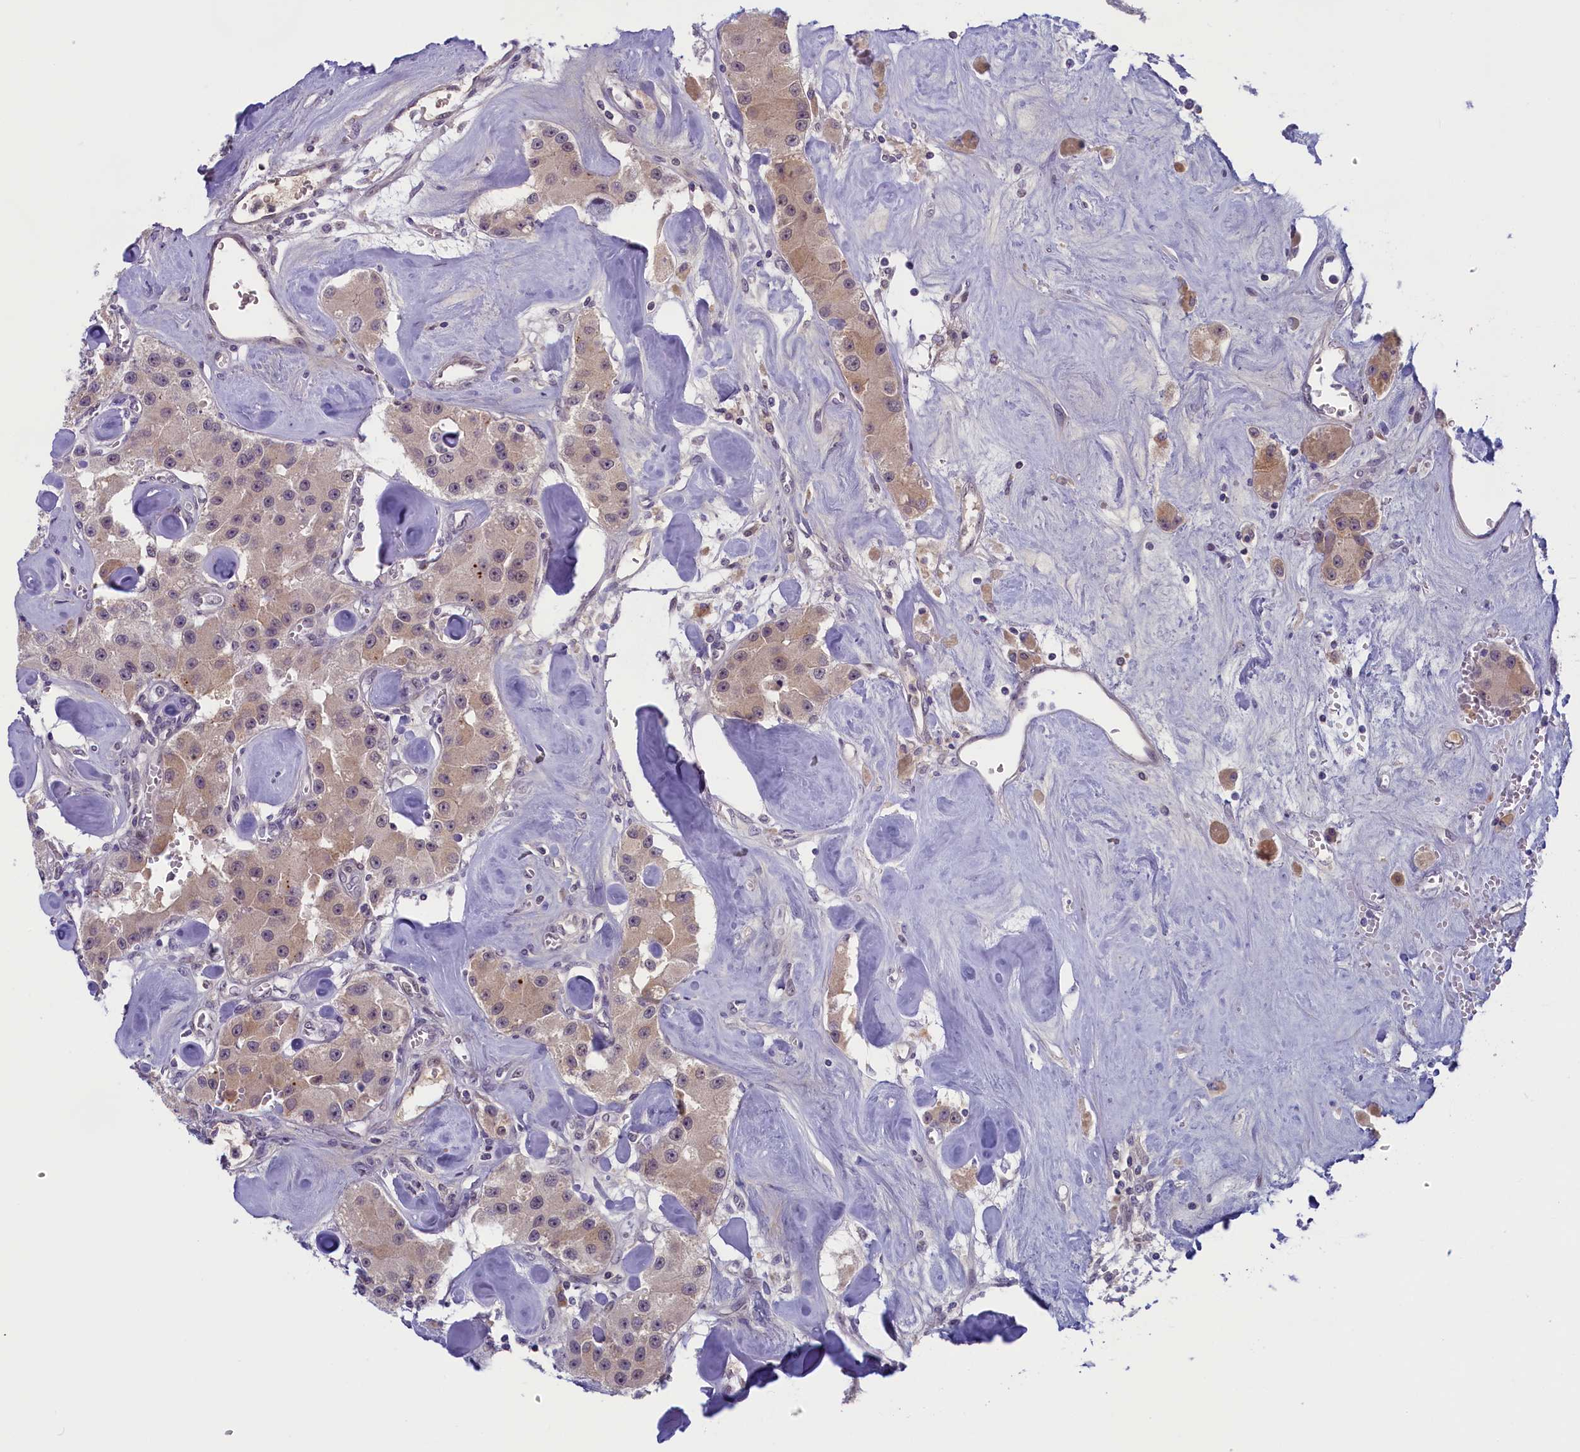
{"staining": {"intensity": "weak", "quantity": ">75%", "location": "cytoplasmic/membranous,nuclear"}, "tissue": "carcinoid", "cell_type": "Tumor cells", "image_type": "cancer", "snomed": [{"axis": "morphology", "description": "Carcinoid, malignant, NOS"}, {"axis": "topography", "description": "Pancreas"}], "caption": "The image shows staining of carcinoid, revealing weak cytoplasmic/membranous and nuclear protein staining (brown color) within tumor cells.", "gene": "CRAMP1", "patient": {"sex": "male", "age": 41}}